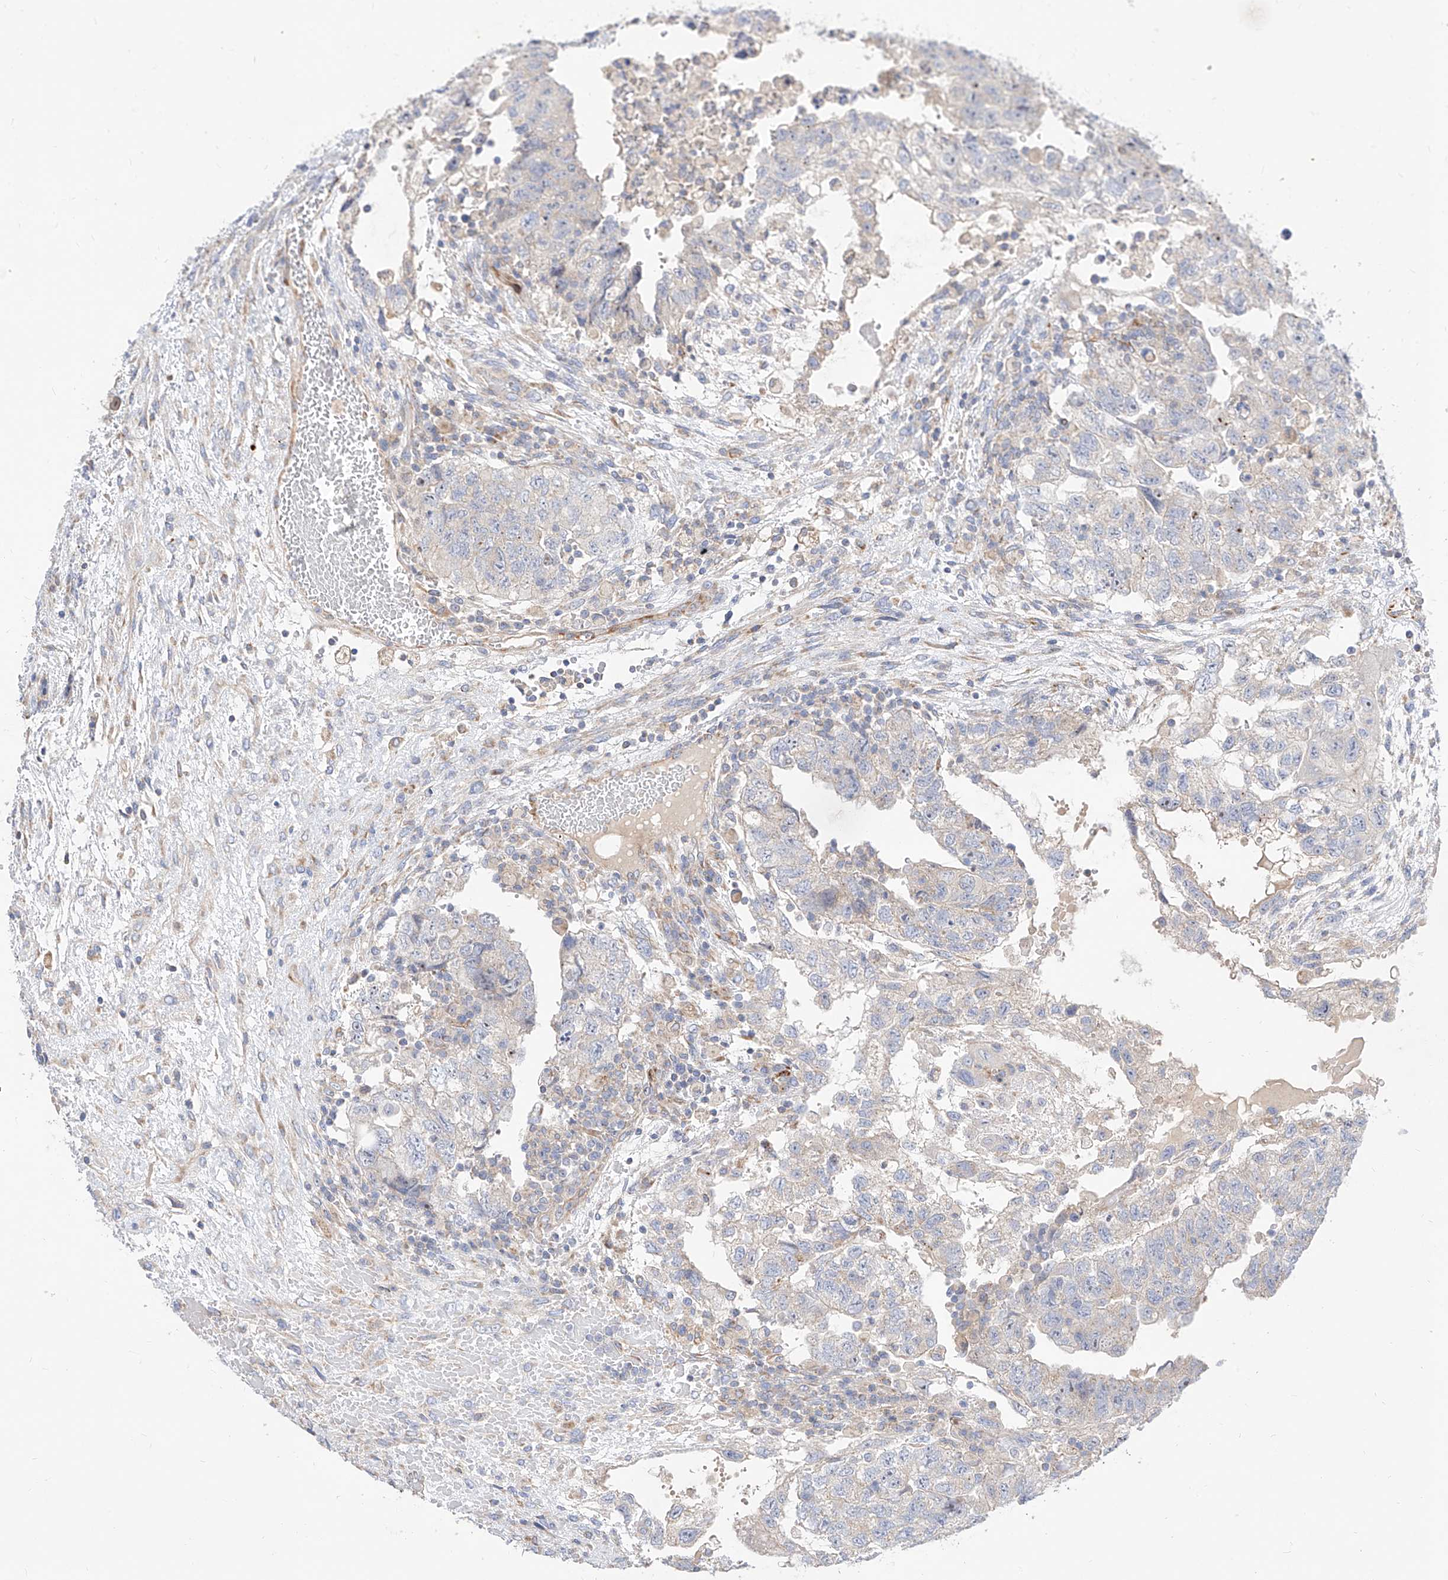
{"staining": {"intensity": "negative", "quantity": "none", "location": "none"}, "tissue": "testis cancer", "cell_type": "Tumor cells", "image_type": "cancer", "snomed": [{"axis": "morphology", "description": "Carcinoma, Embryonal, NOS"}, {"axis": "topography", "description": "Testis"}], "caption": "Tumor cells show no significant positivity in testis cancer (embryonal carcinoma).", "gene": "CST9", "patient": {"sex": "male", "age": 36}}